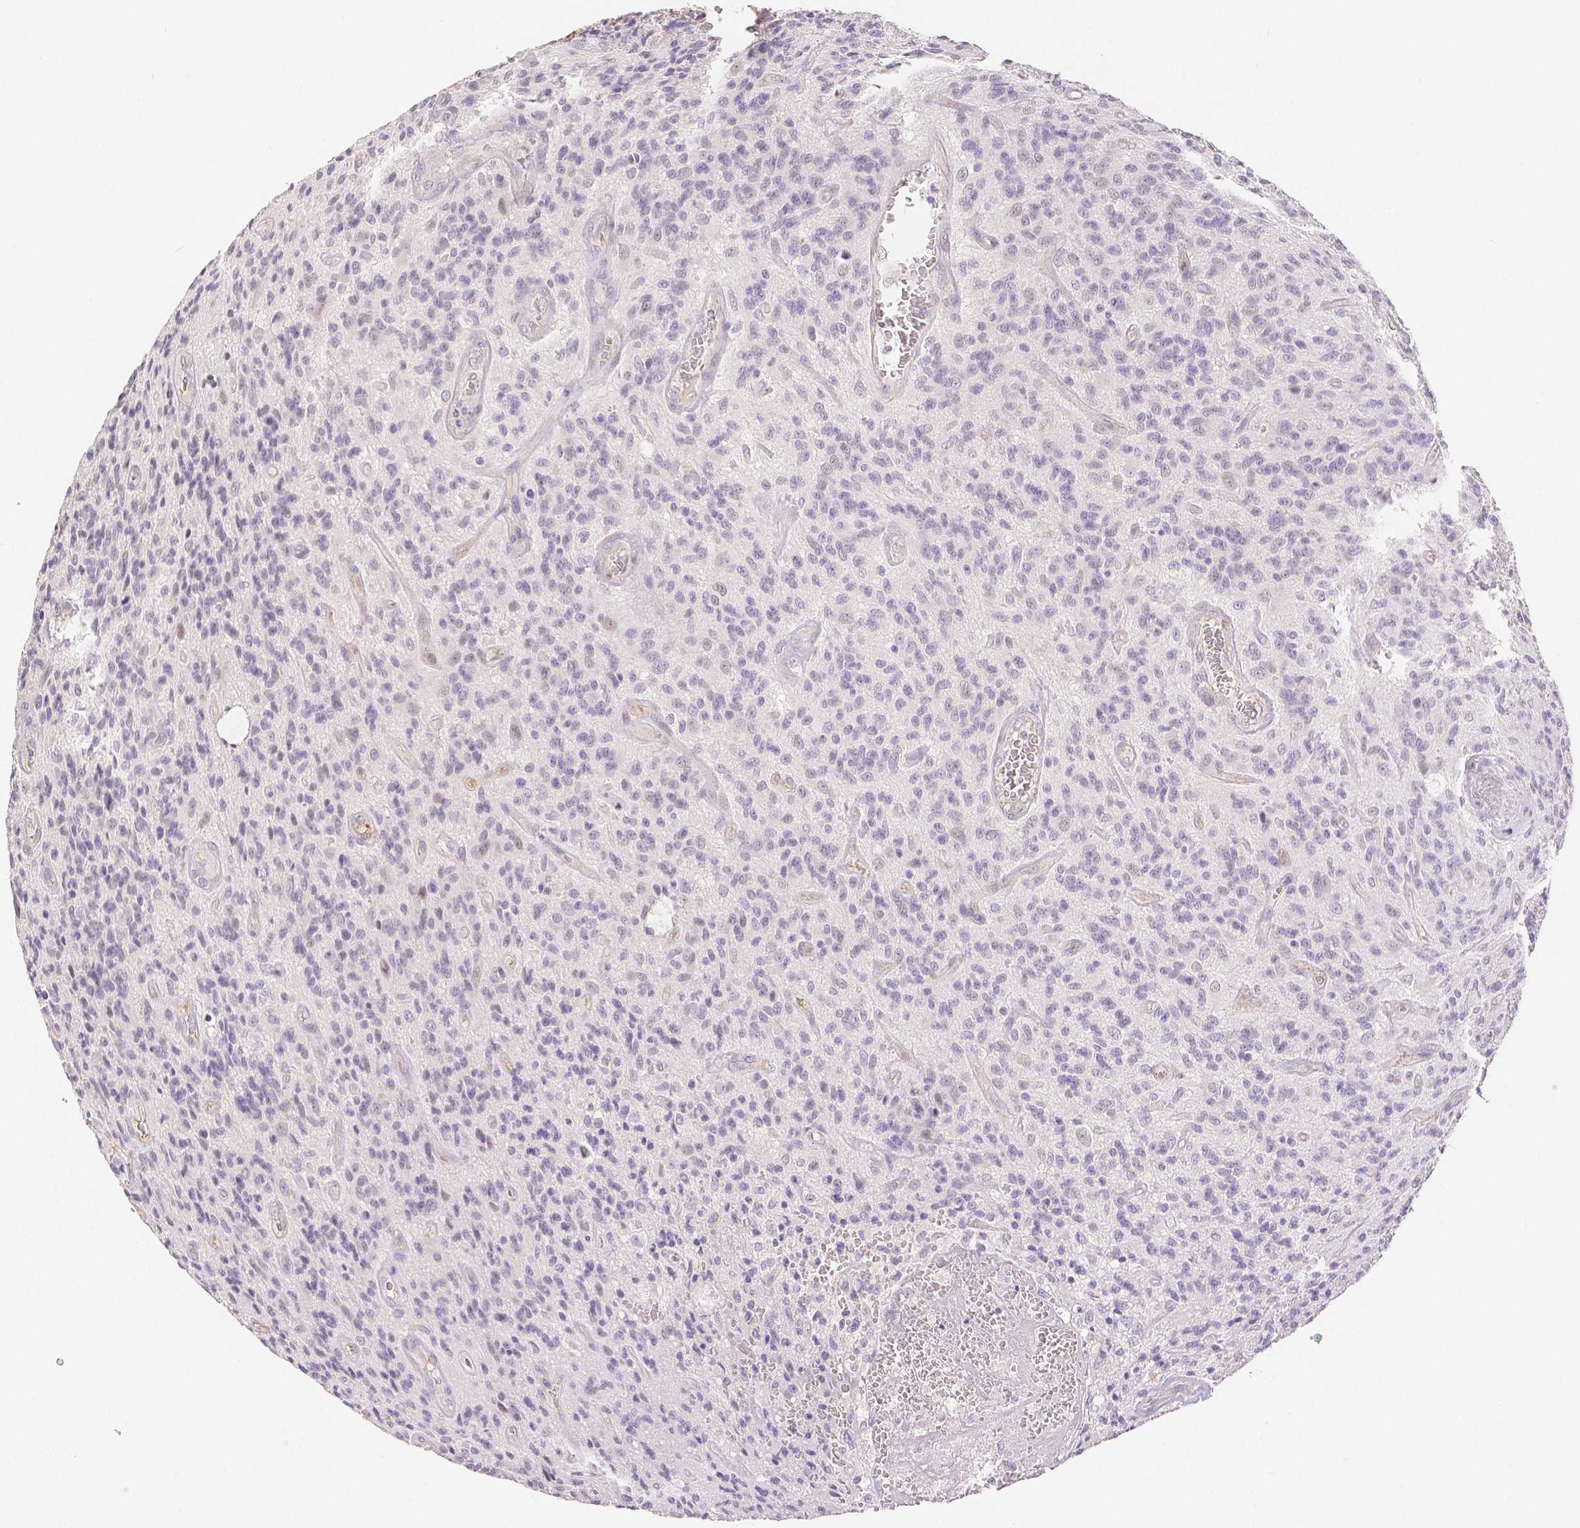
{"staining": {"intensity": "negative", "quantity": "none", "location": "none"}, "tissue": "glioma", "cell_type": "Tumor cells", "image_type": "cancer", "snomed": [{"axis": "morphology", "description": "Glioma, malignant, High grade"}, {"axis": "topography", "description": "Brain"}], "caption": "Immunohistochemistry (IHC) of human glioma demonstrates no staining in tumor cells.", "gene": "OCLN", "patient": {"sex": "male", "age": 76}}